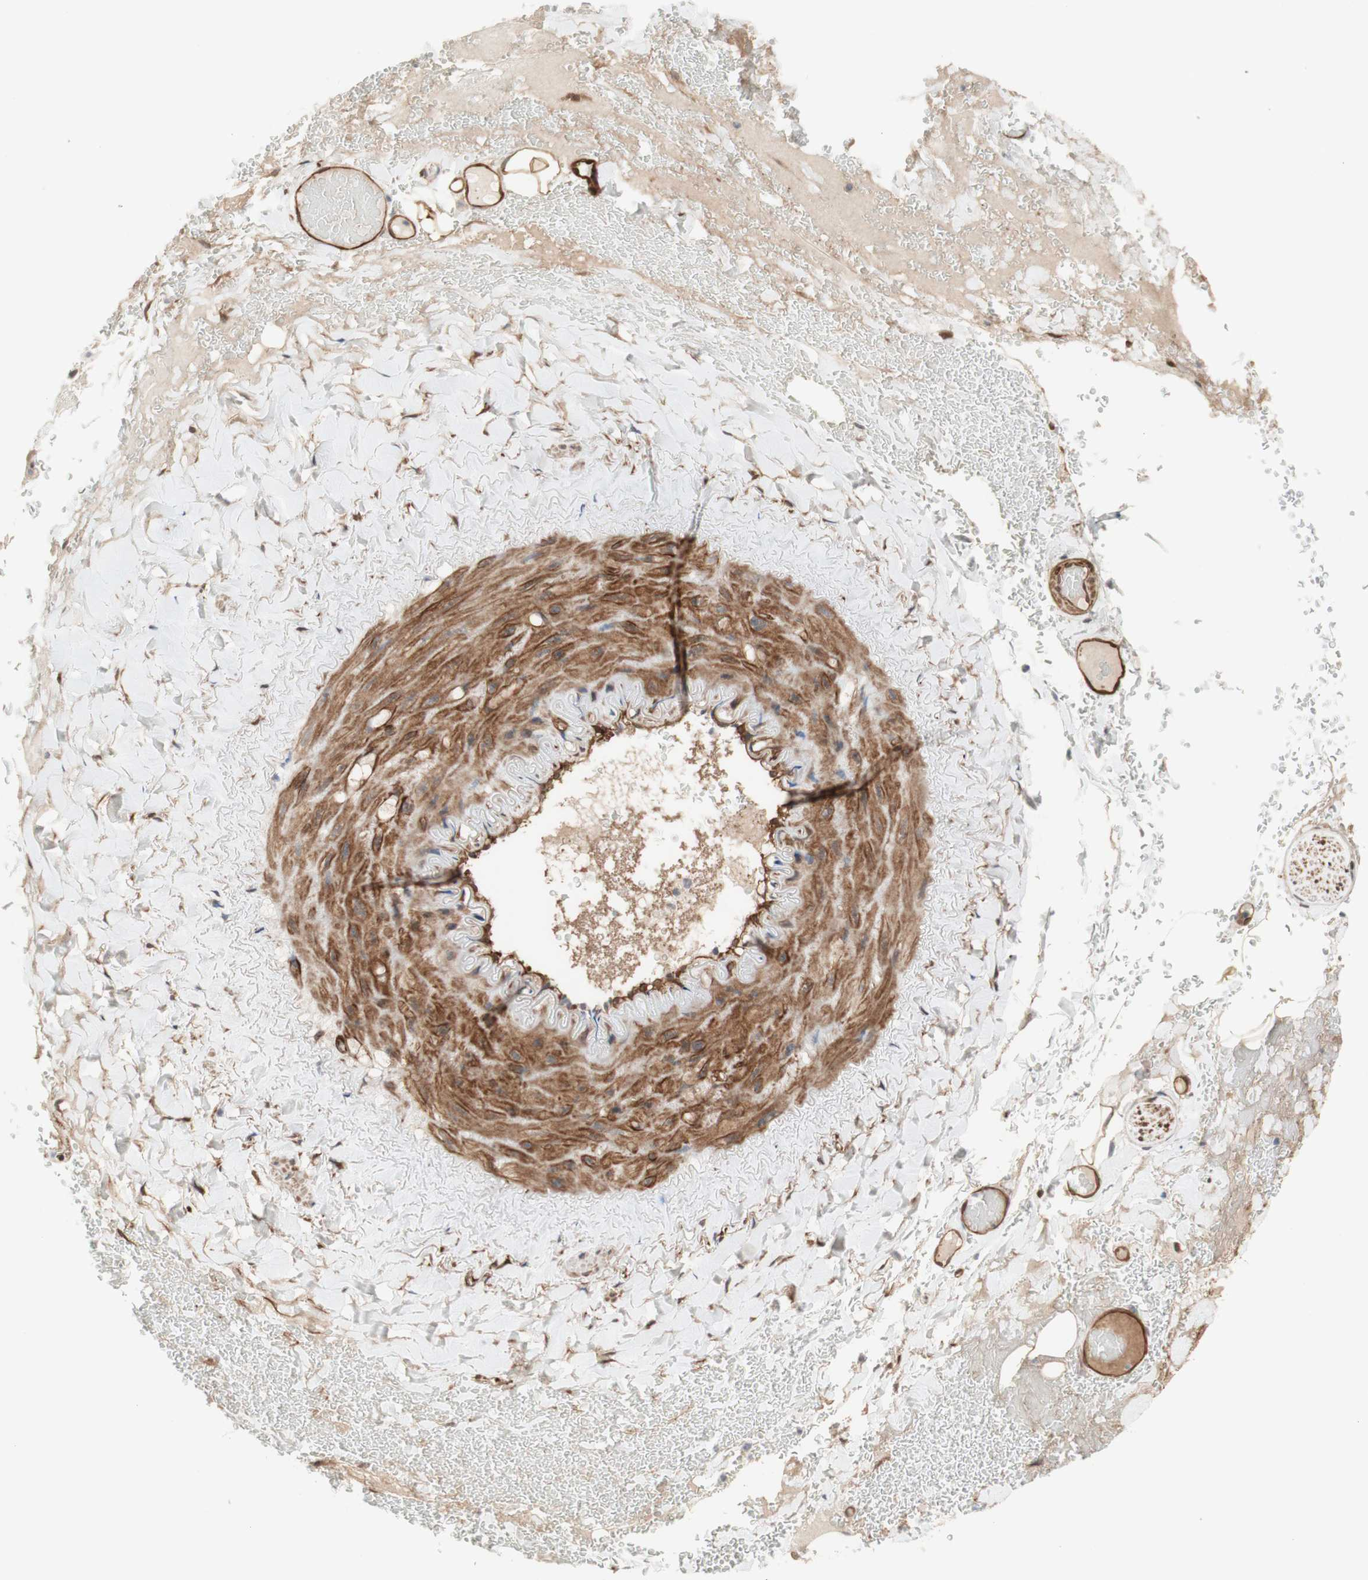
{"staining": {"intensity": "negative", "quantity": "none", "location": "none"}, "tissue": "adipose tissue", "cell_type": "Adipocytes", "image_type": "normal", "snomed": [{"axis": "morphology", "description": "Normal tissue, NOS"}, {"axis": "topography", "description": "Peripheral nerve tissue"}], "caption": "The immunohistochemistry (IHC) photomicrograph has no significant positivity in adipocytes of adipose tissue.", "gene": "CNN3", "patient": {"sex": "male", "age": 70}}